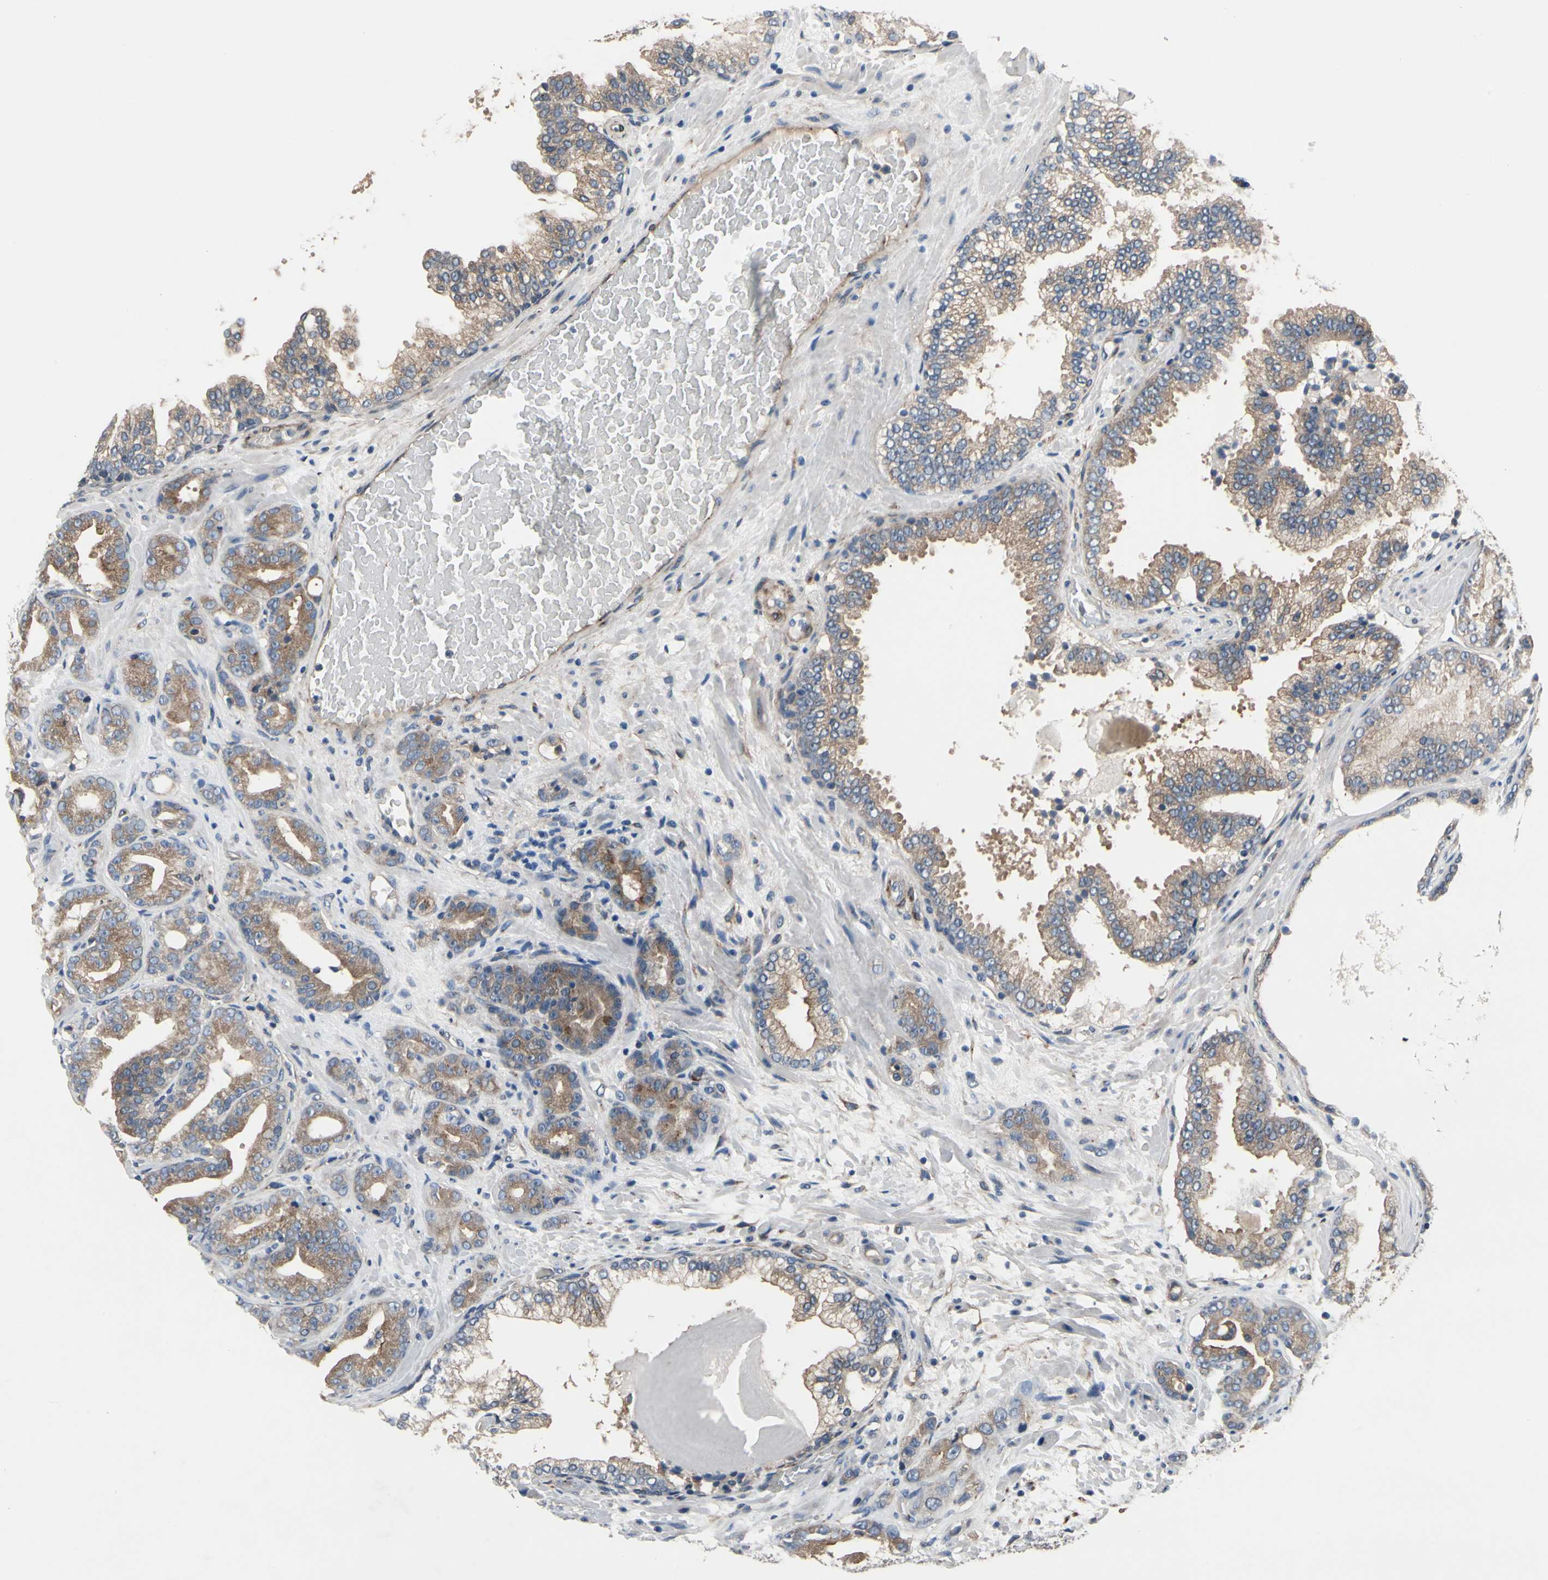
{"staining": {"intensity": "moderate", "quantity": ">75%", "location": "cytoplasmic/membranous"}, "tissue": "prostate cancer", "cell_type": "Tumor cells", "image_type": "cancer", "snomed": [{"axis": "morphology", "description": "Adenocarcinoma, Low grade"}, {"axis": "topography", "description": "Prostate"}], "caption": "Immunohistochemical staining of human prostate low-grade adenocarcinoma demonstrates medium levels of moderate cytoplasmic/membranous protein positivity in about >75% of tumor cells. (DAB (3,3'-diaminobenzidine) = brown stain, brightfield microscopy at high magnification).", "gene": "PRKAR2B", "patient": {"sex": "male", "age": 63}}